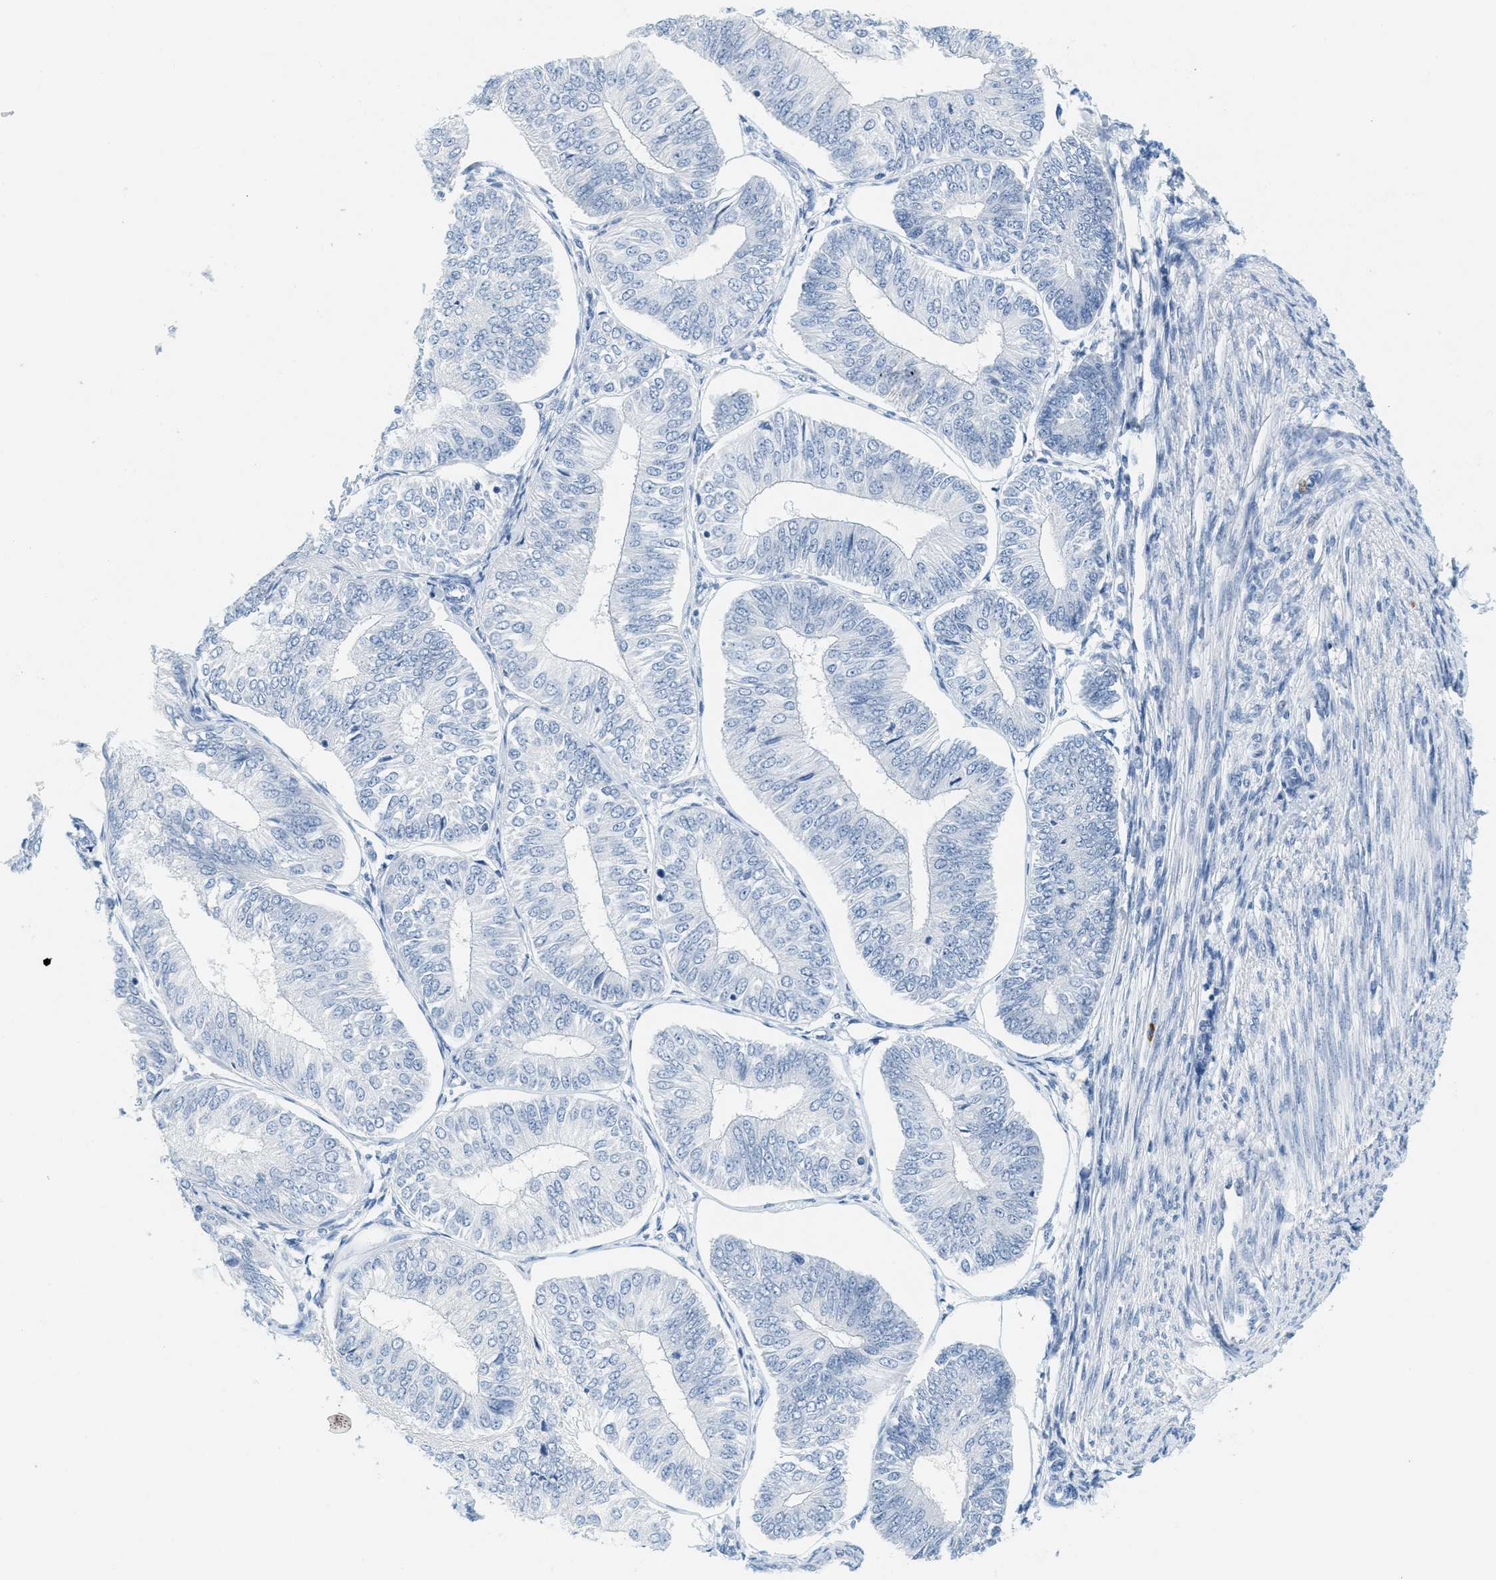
{"staining": {"intensity": "negative", "quantity": "none", "location": "none"}, "tissue": "endometrial cancer", "cell_type": "Tumor cells", "image_type": "cancer", "snomed": [{"axis": "morphology", "description": "Adenocarcinoma, NOS"}, {"axis": "topography", "description": "Endometrium"}], "caption": "An immunohistochemistry photomicrograph of endometrial cancer (adenocarcinoma) is shown. There is no staining in tumor cells of endometrial cancer (adenocarcinoma).", "gene": "LCN2", "patient": {"sex": "female", "age": 58}}